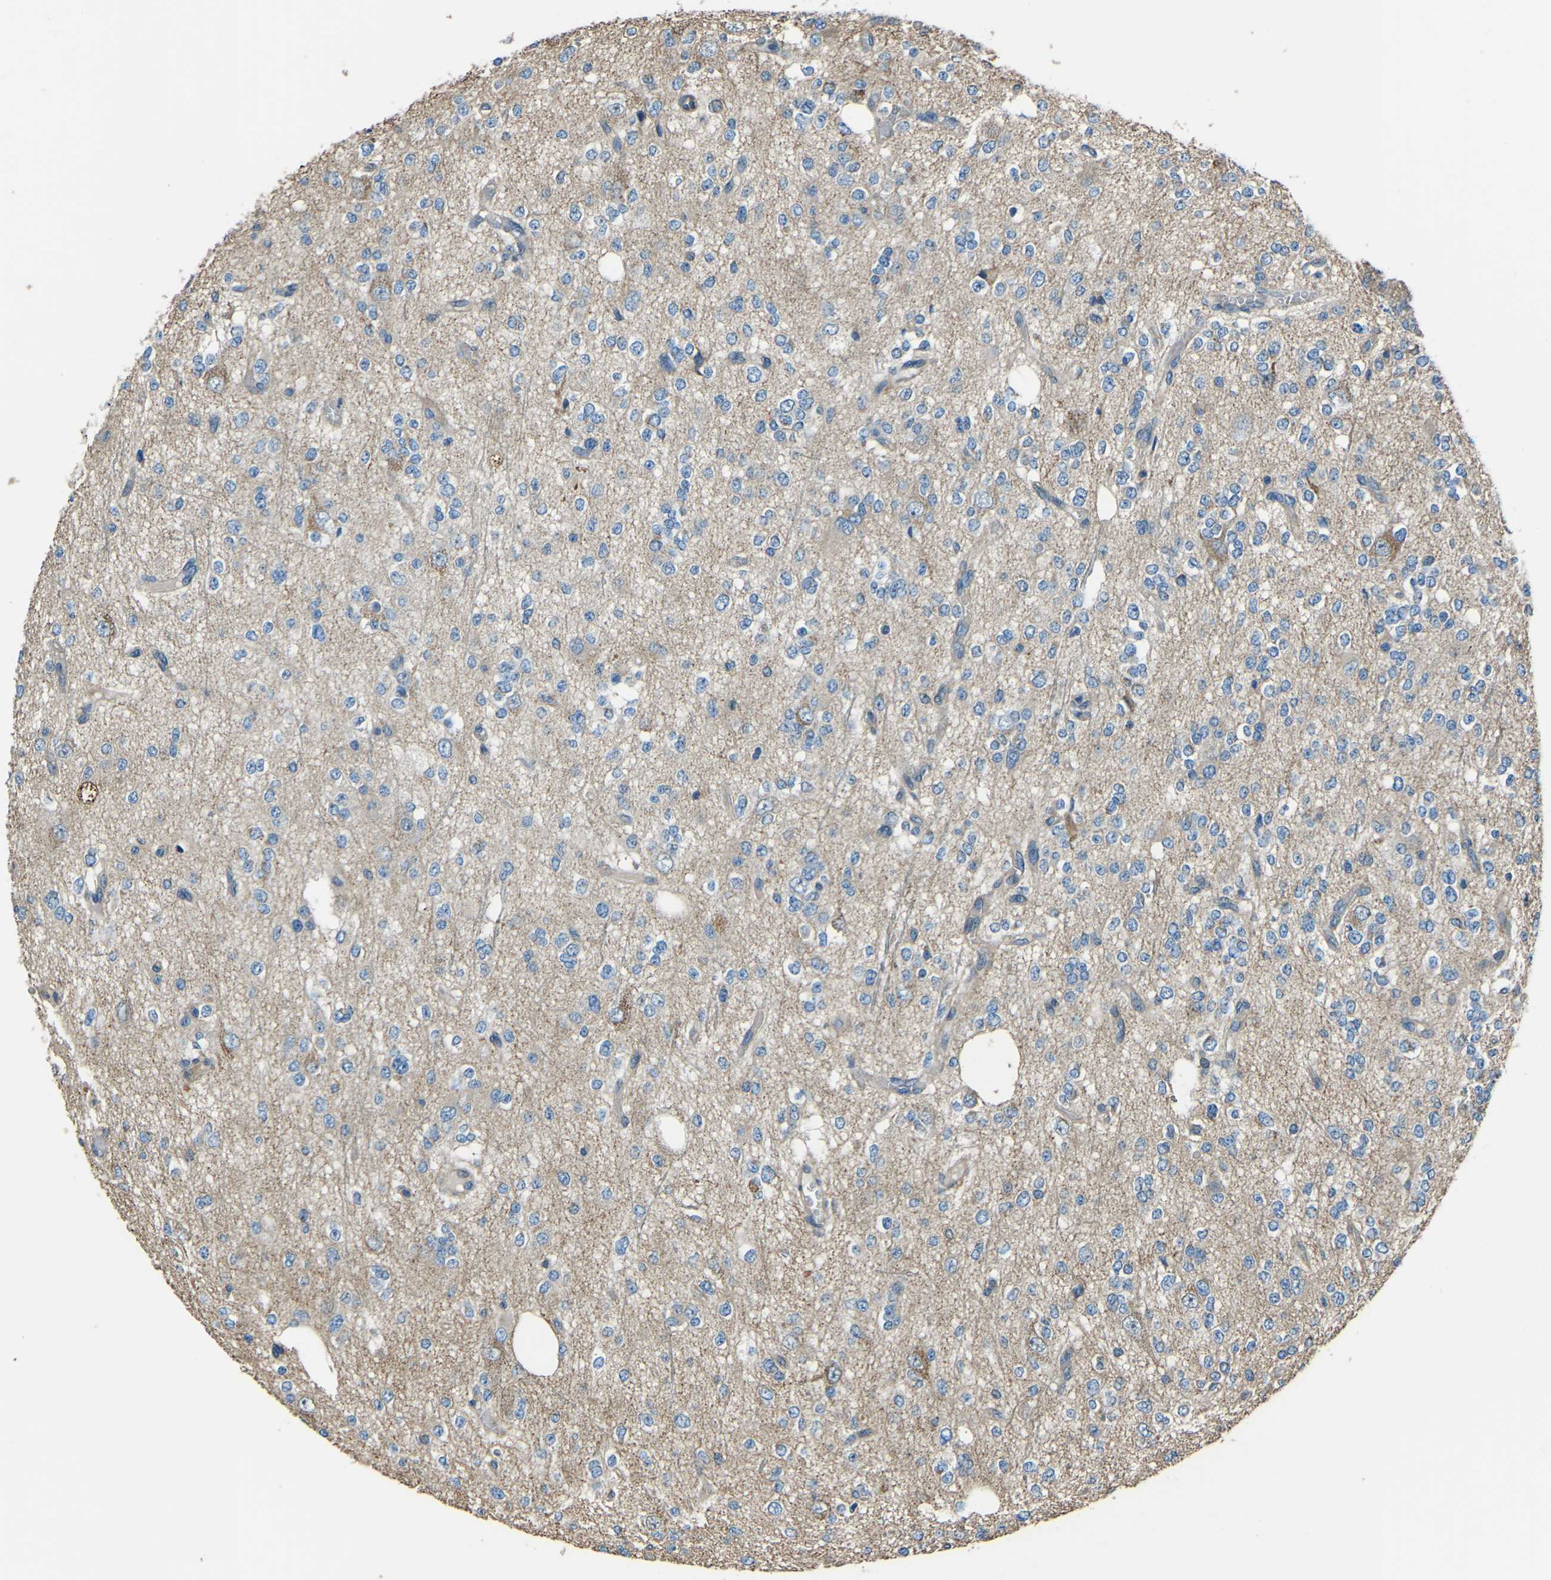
{"staining": {"intensity": "weak", "quantity": ">75%", "location": "cytoplasmic/membranous"}, "tissue": "glioma", "cell_type": "Tumor cells", "image_type": "cancer", "snomed": [{"axis": "morphology", "description": "Glioma, malignant, Low grade"}, {"axis": "topography", "description": "Brain"}], "caption": "Weak cytoplasmic/membranous expression is identified in approximately >75% of tumor cells in malignant glioma (low-grade).", "gene": "COL3A1", "patient": {"sex": "male", "age": 38}}